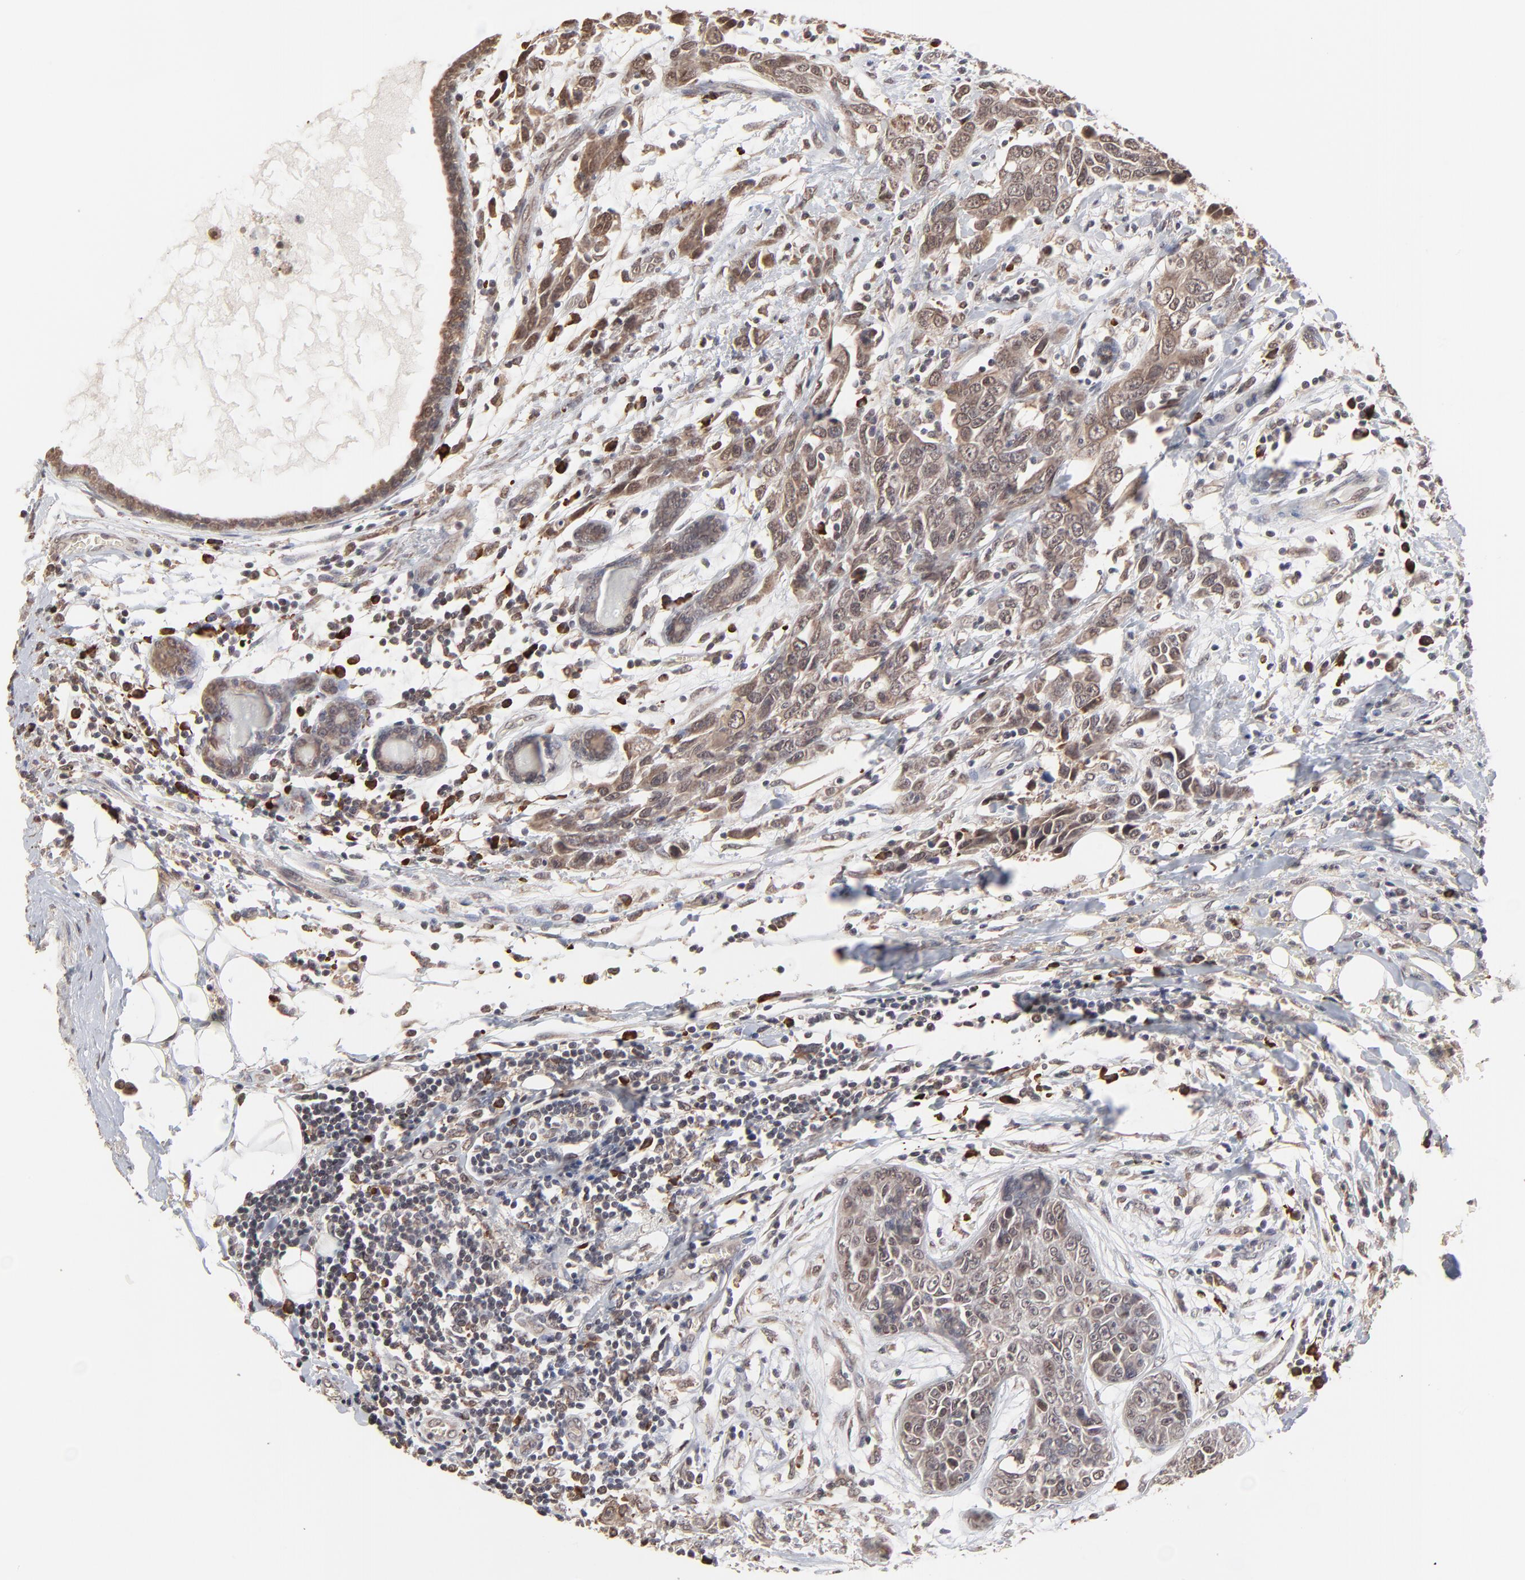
{"staining": {"intensity": "weak", "quantity": ">75%", "location": "cytoplasmic/membranous"}, "tissue": "breast cancer", "cell_type": "Tumor cells", "image_type": "cancer", "snomed": [{"axis": "morphology", "description": "Duct carcinoma"}, {"axis": "topography", "description": "Breast"}], "caption": "This is an image of immunohistochemistry (IHC) staining of breast invasive ductal carcinoma, which shows weak expression in the cytoplasmic/membranous of tumor cells.", "gene": "CHM", "patient": {"sex": "female", "age": 50}}